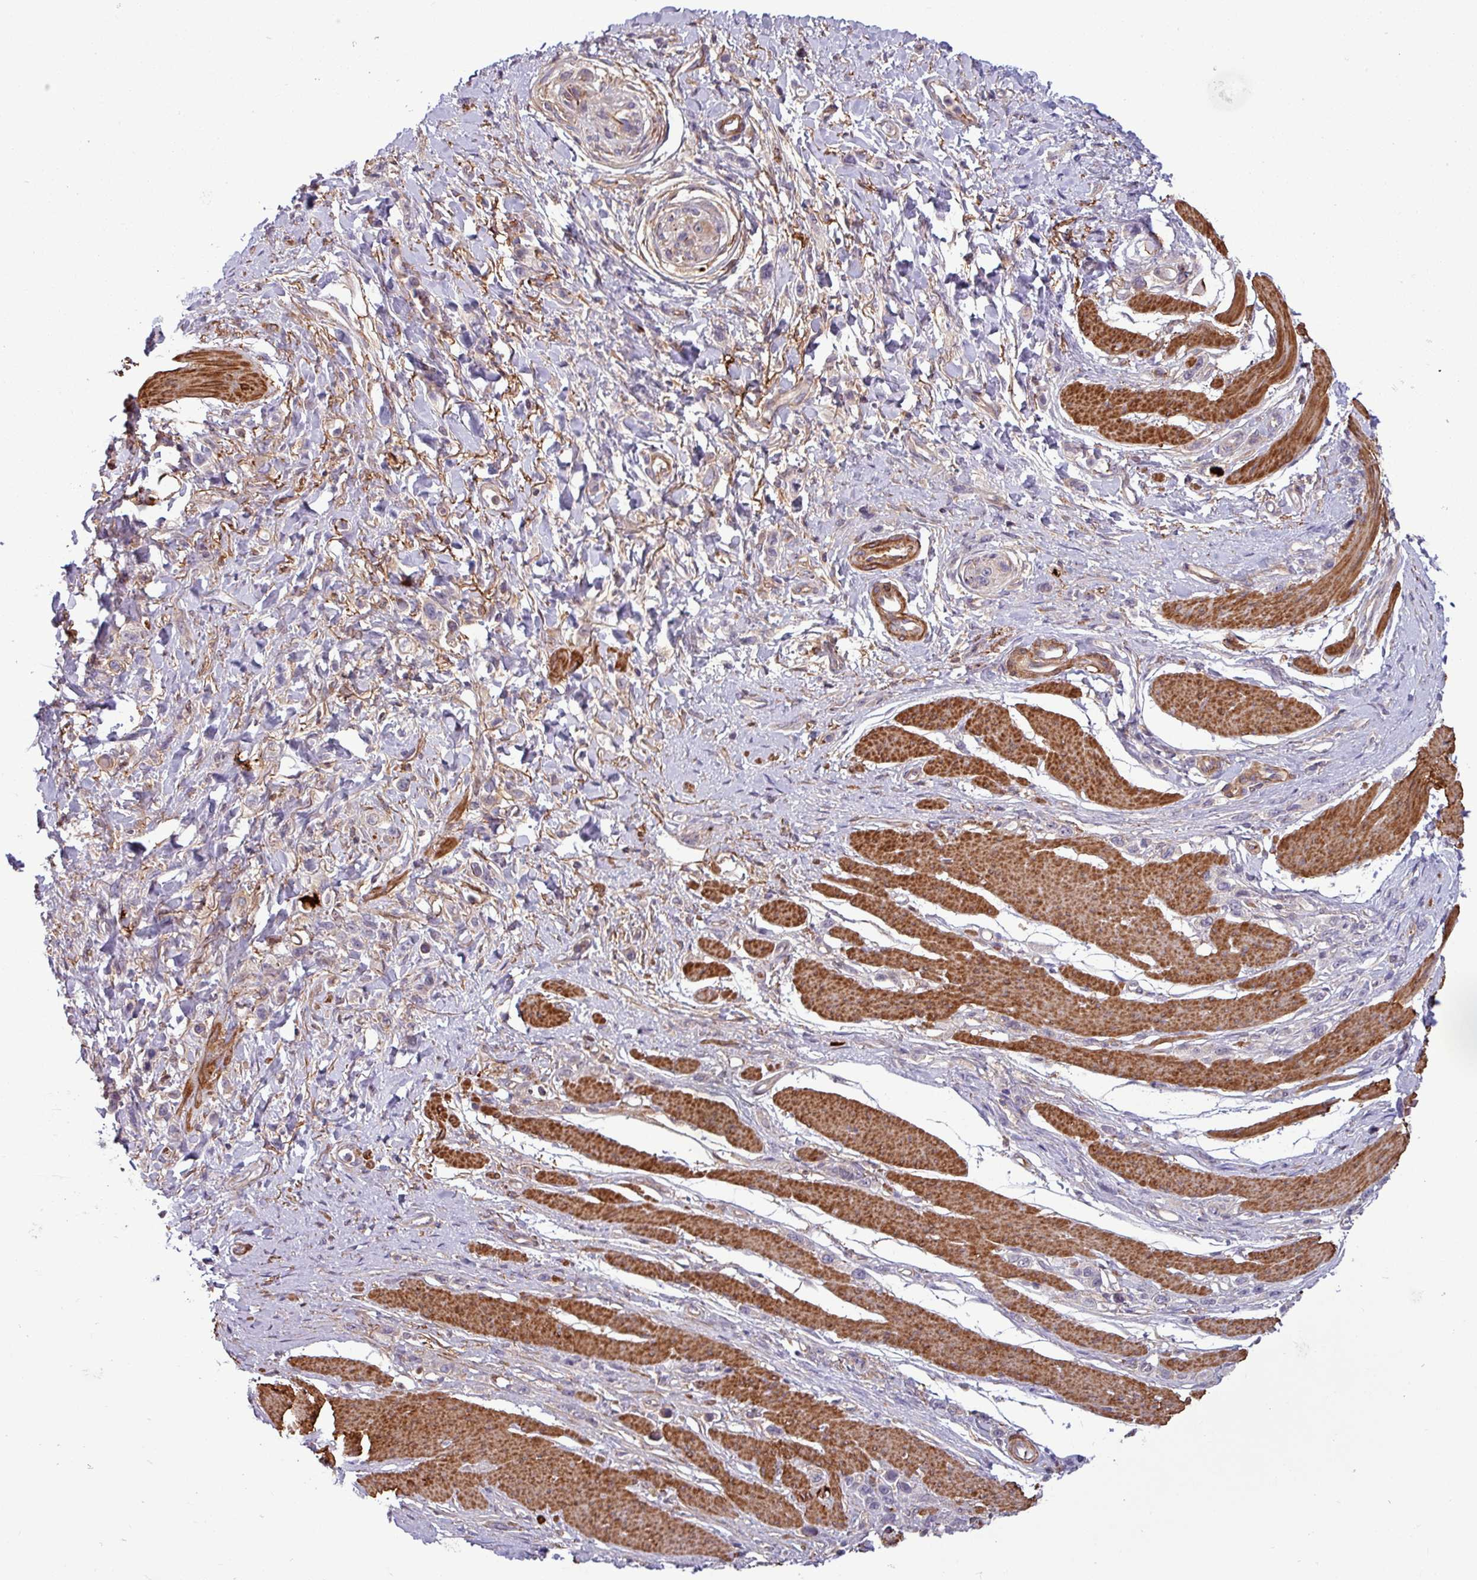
{"staining": {"intensity": "negative", "quantity": "none", "location": "none"}, "tissue": "stomach cancer", "cell_type": "Tumor cells", "image_type": "cancer", "snomed": [{"axis": "morphology", "description": "Adenocarcinoma, NOS"}, {"axis": "topography", "description": "Stomach"}], "caption": "Tumor cells are negative for brown protein staining in stomach adenocarcinoma.", "gene": "PCED1A", "patient": {"sex": "female", "age": 65}}